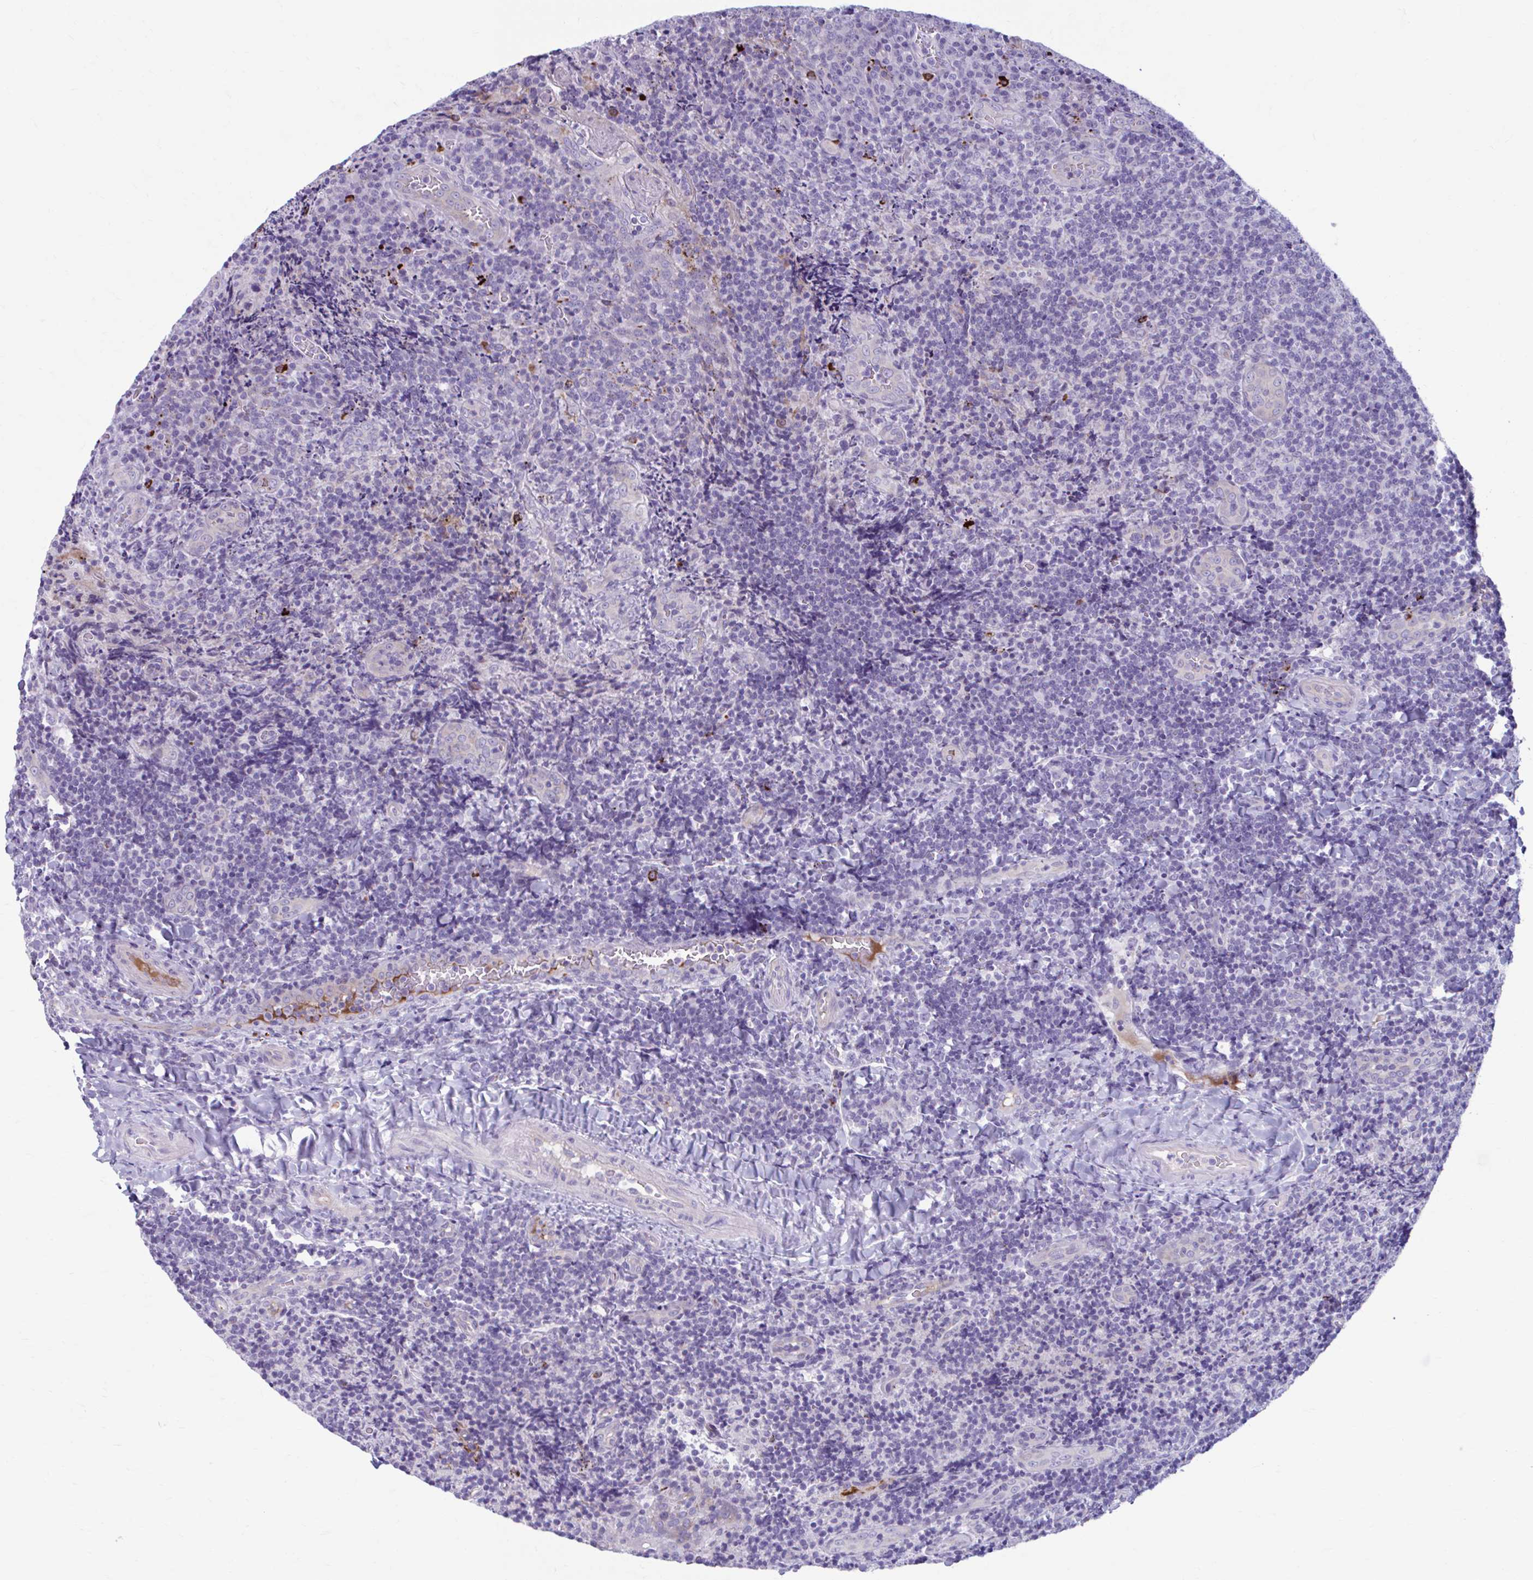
{"staining": {"intensity": "strong", "quantity": "<25%", "location": "cytoplasmic/membranous"}, "tissue": "tonsil", "cell_type": "Germinal center cells", "image_type": "normal", "snomed": [{"axis": "morphology", "description": "Normal tissue, NOS"}, {"axis": "topography", "description": "Tonsil"}], "caption": "This is an image of immunohistochemistry staining of normal tonsil, which shows strong positivity in the cytoplasmic/membranous of germinal center cells.", "gene": "C12orf71", "patient": {"sex": "male", "age": 17}}